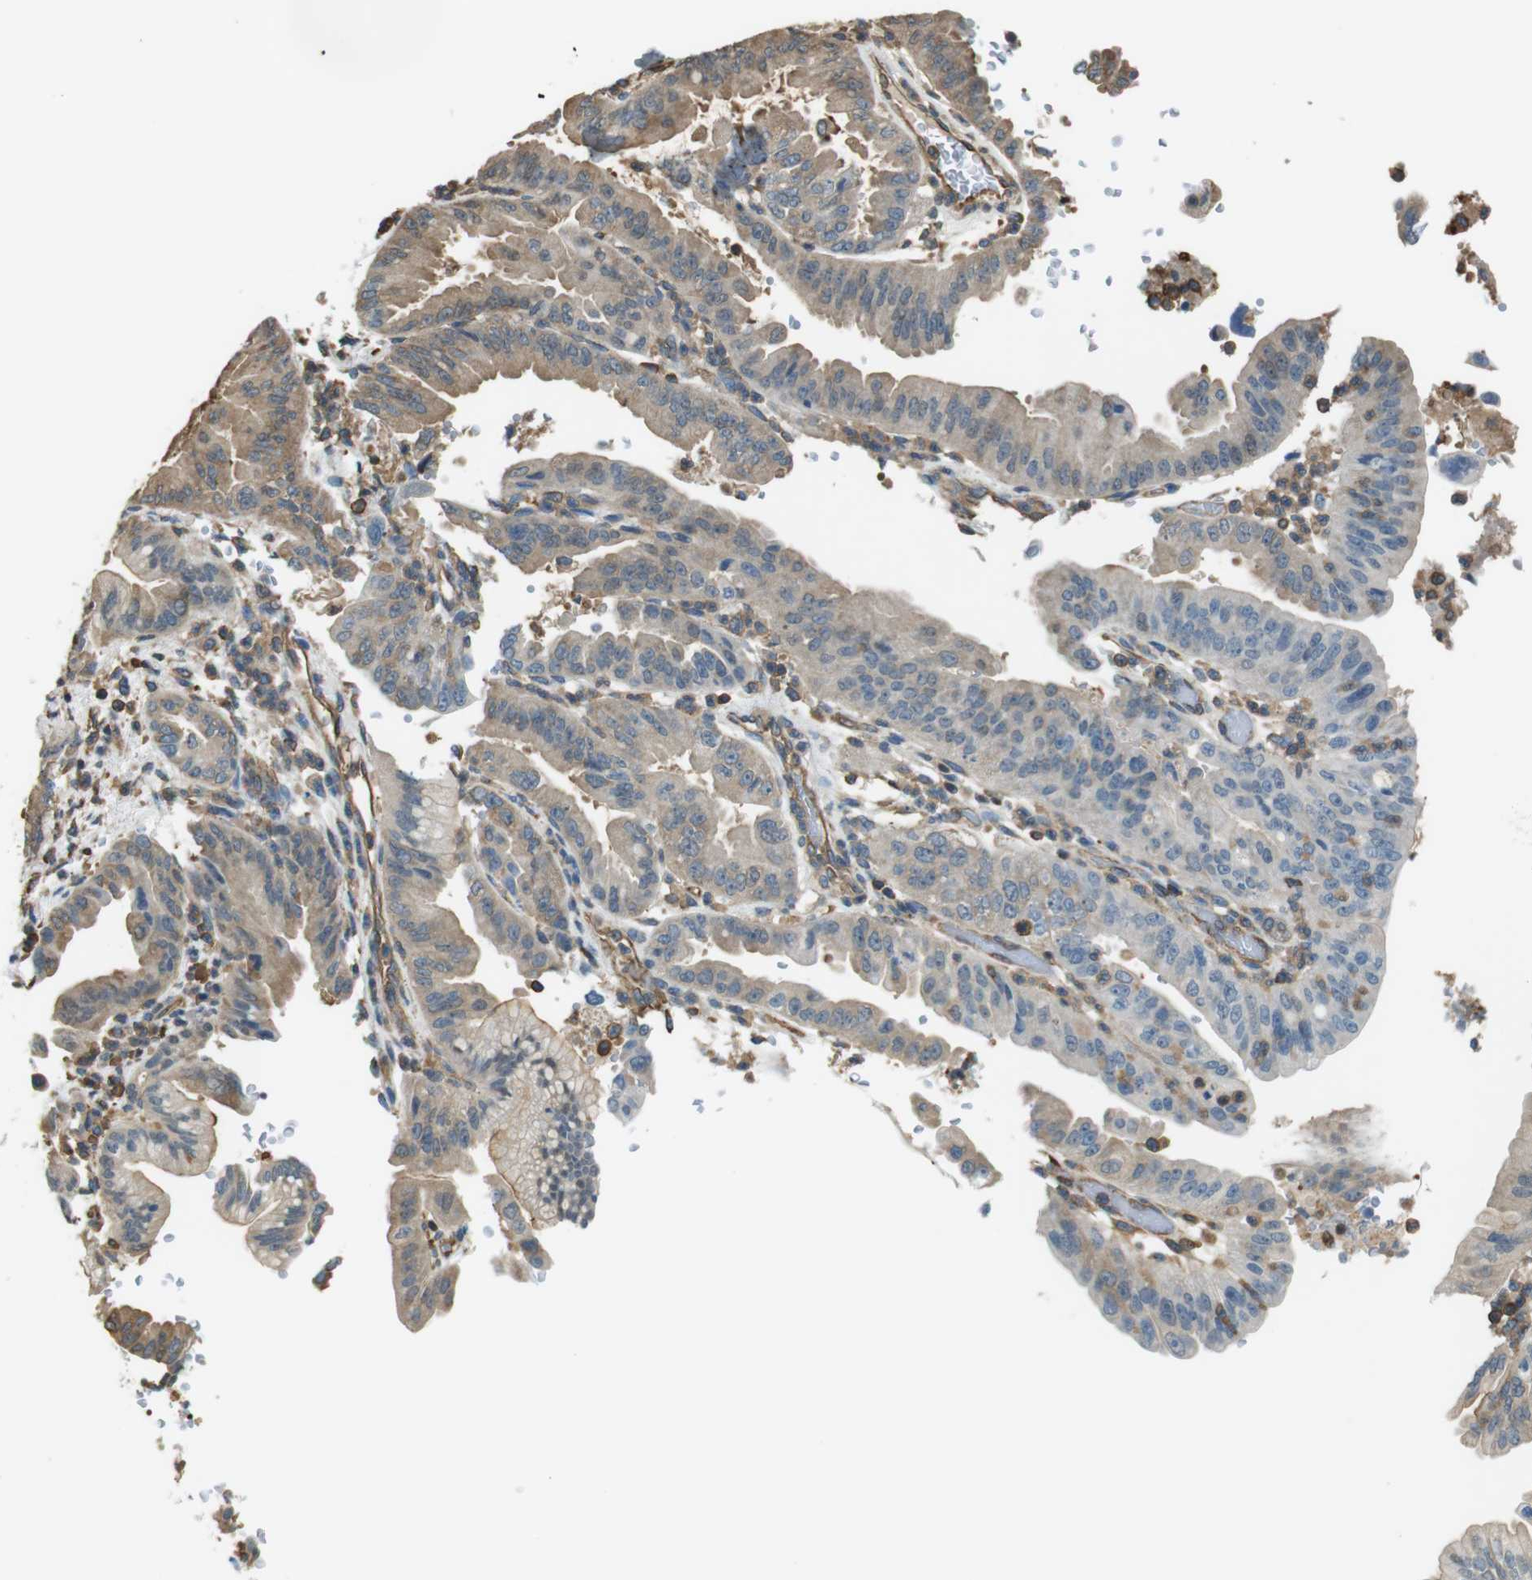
{"staining": {"intensity": "moderate", "quantity": "25%-75%", "location": "cytoplasmic/membranous"}, "tissue": "pancreatic cancer", "cell_type": "Tumor cells", "image_type": "cancer", "snomed": [{"axis": "morphology", "description": "Adenocarcinoma, NOS"}, {"axis": "topography", "description": "Pancreas"}], "caption": "Moderate cytoplasmic/membranous protein expression is identified in about 25%-75% of tumor cells in pancreatic cancer.", "gene": "FCAR", "patient": {"sex": "male", "age": 70}}